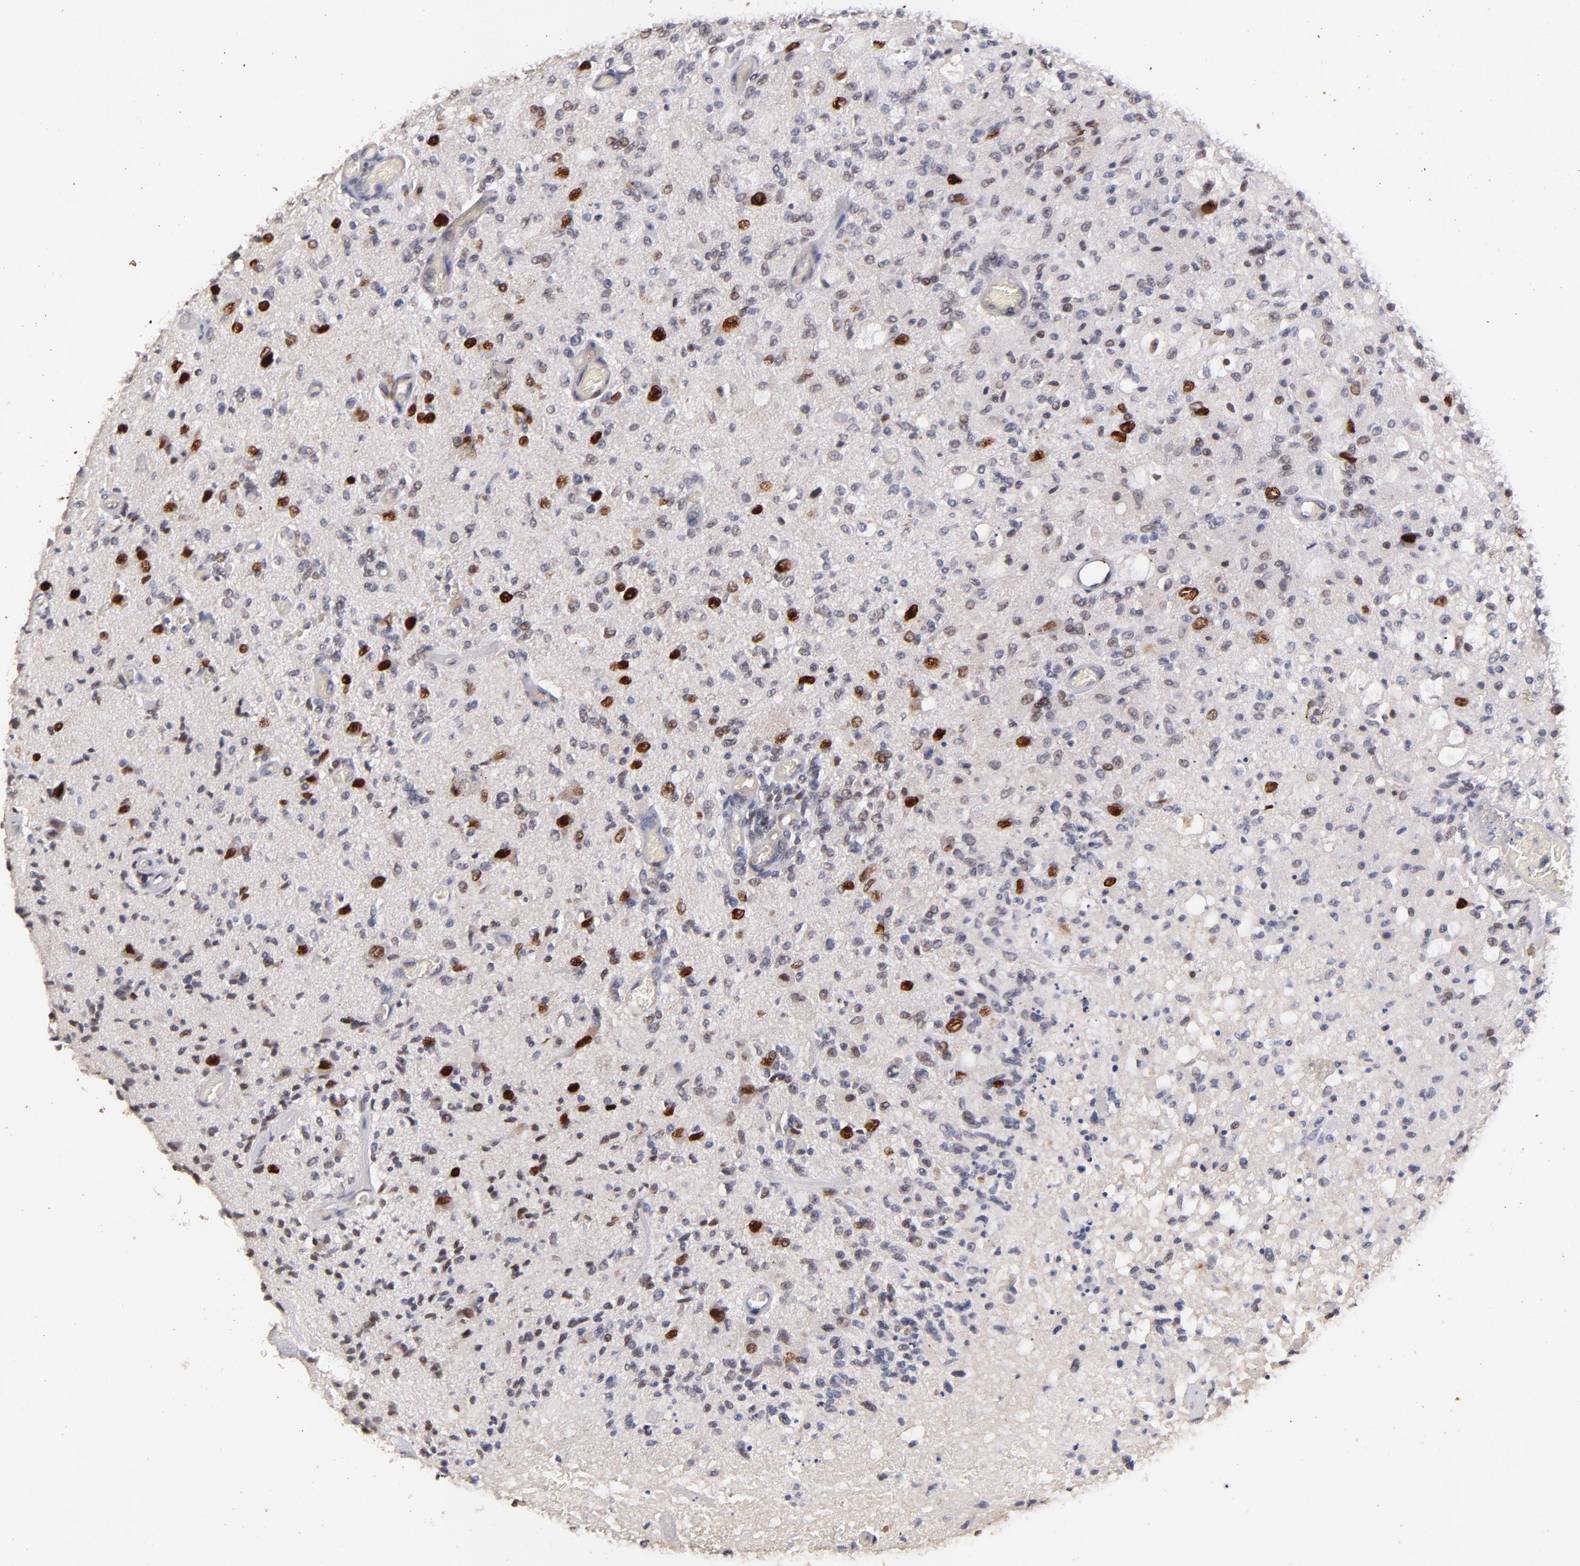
{"staining": {"intensity": "weak", "quantity": "25%-75%", "location": "nuclear"}, "tissue": "glioma", "cell_type": "Tumor cells", "image_type": "cancer", "snomed": [{"axis": "morphology", "description": "Normal tissue, NOS"}, {"axis": "morphology", "description": "Glioma, malignant, High grade"}, {"axis": "topography", "description": "Cerebral cortex"}], "caption": "A brown stain labels weak nuclear staining of a protein in human glioma tumor cells.", "gene": "ZFP92", "patient": {"sex": "male", "age": 77}}